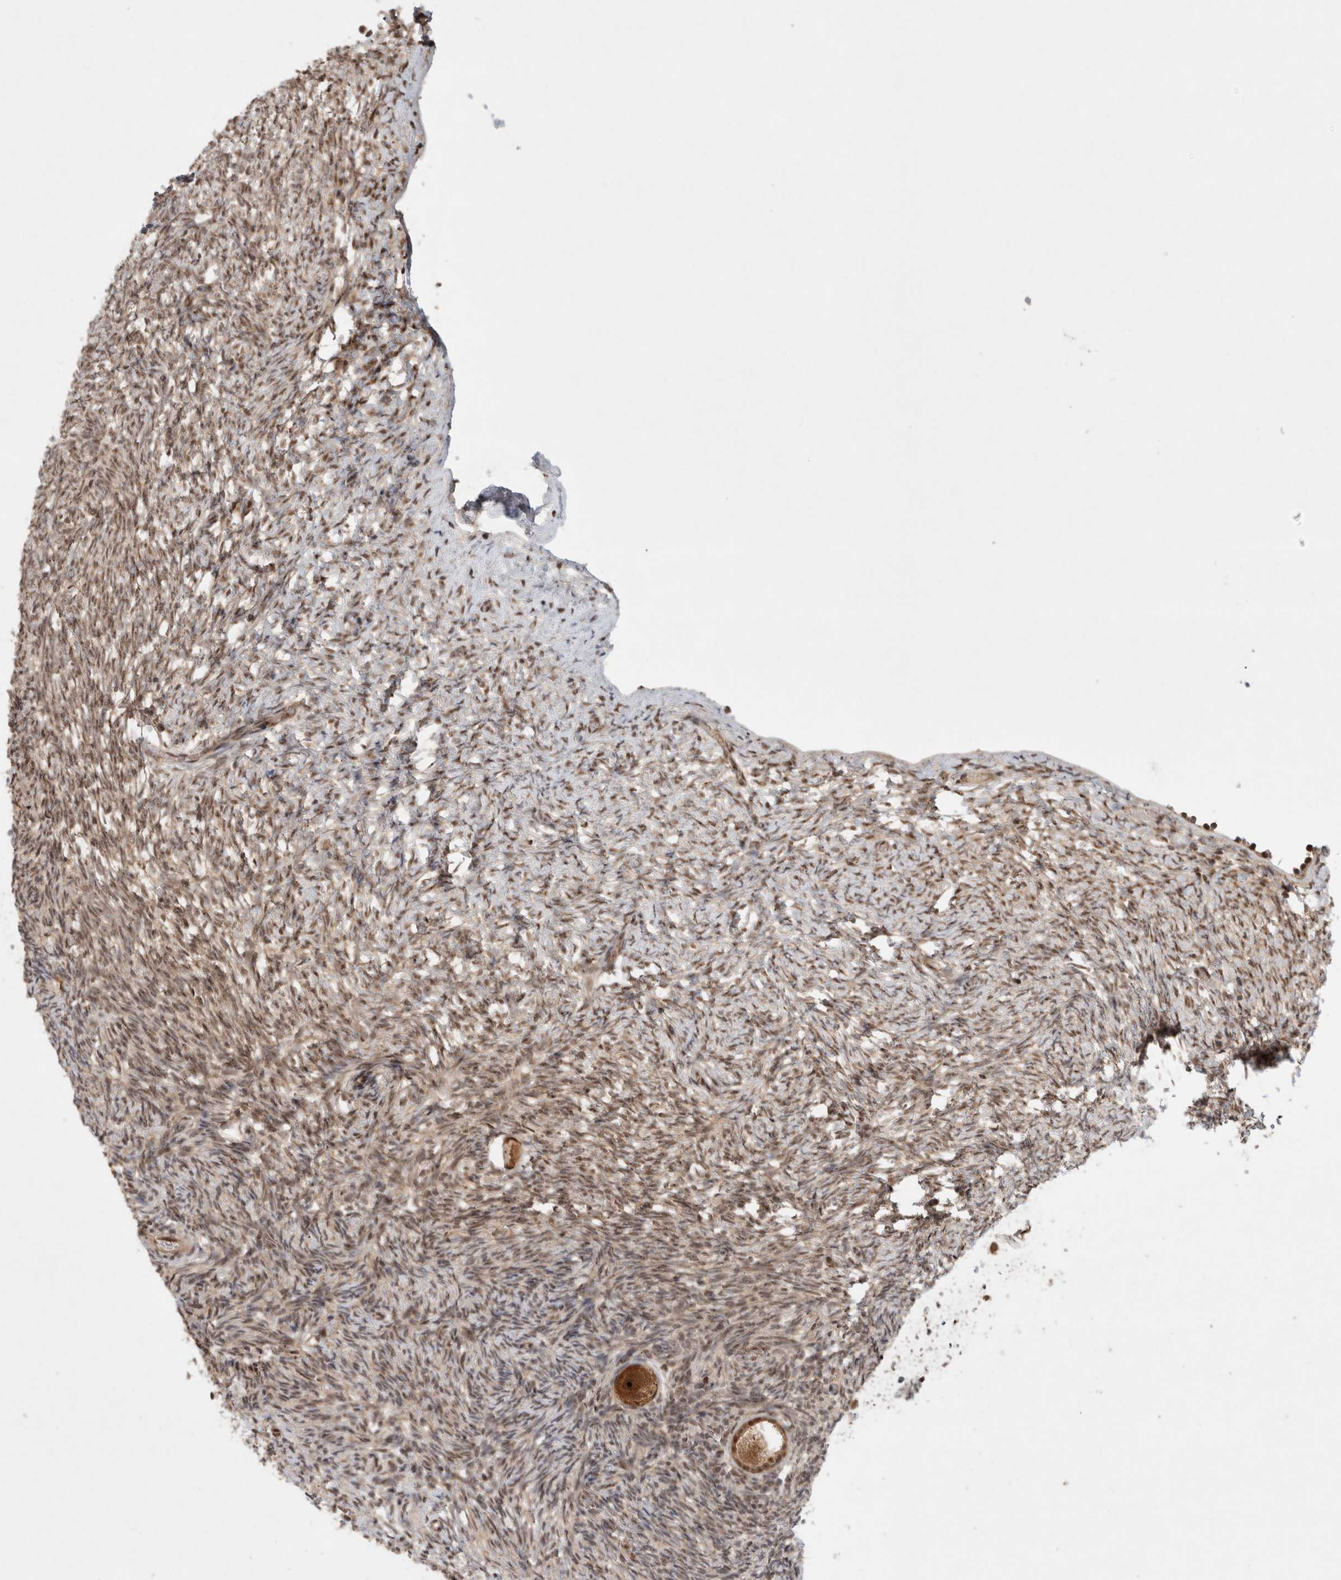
{"staining": {"intensity": "moderate", "quantity": ">75%", "location": "cytoplasmic/membranous,nuclear"}, "tissue": "ovary", "cell_type": "Follicle cells", "image_type": "normal", "snomed": [{"axis": "morphology", "description": "Normal tissue, NOS"}, {"axis": "topography", "description": "Ovary"}], "caption": "The image reveals immunohistochemical staining of unremarkable ovary. There is moderate cytoplasmic/membranous,nuclear positivity is appreciated in approximately >75% of follicle cells.", "gene": "MPHOSPH6", "patient": {"sex": "female", "age": 34}}